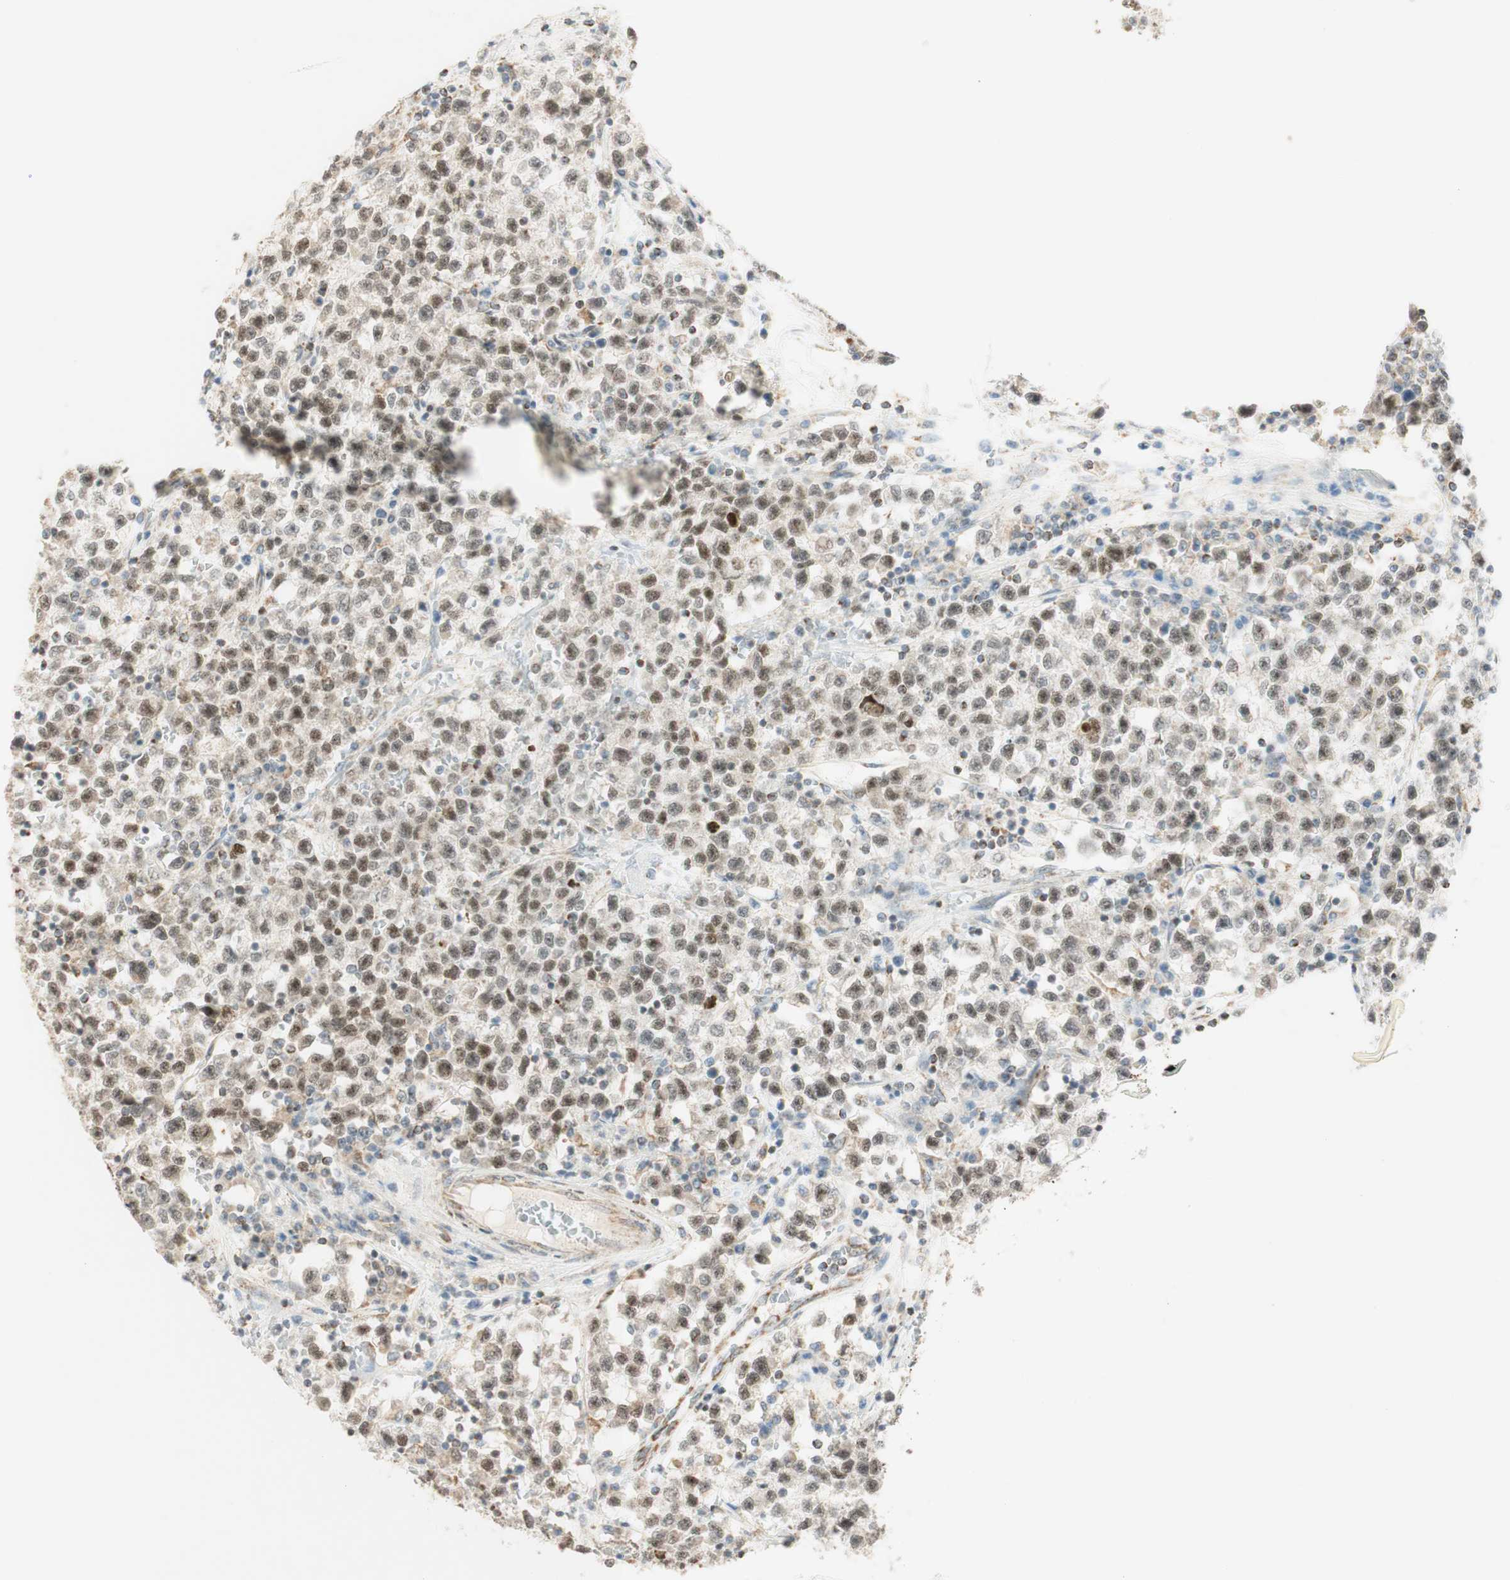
{"staining": {"intensity": "weak", "quantity": ">75%", "location": "nuclear"}, "tissue": "testis cancer", "cell_type": "Tumor cells", "image_type": "cancer", "snomed": [{"axis": "morphology", "description": "Seminoma, NOS"}, {"axis": "topography", "description": "Testis"}], "caption": "Tumor cells exhibit low levels of weak nuclear expression in about >75% of cells in testis cancer.", "gene": "ZNF782", "patient": {"sex": "male", "age": 22}}